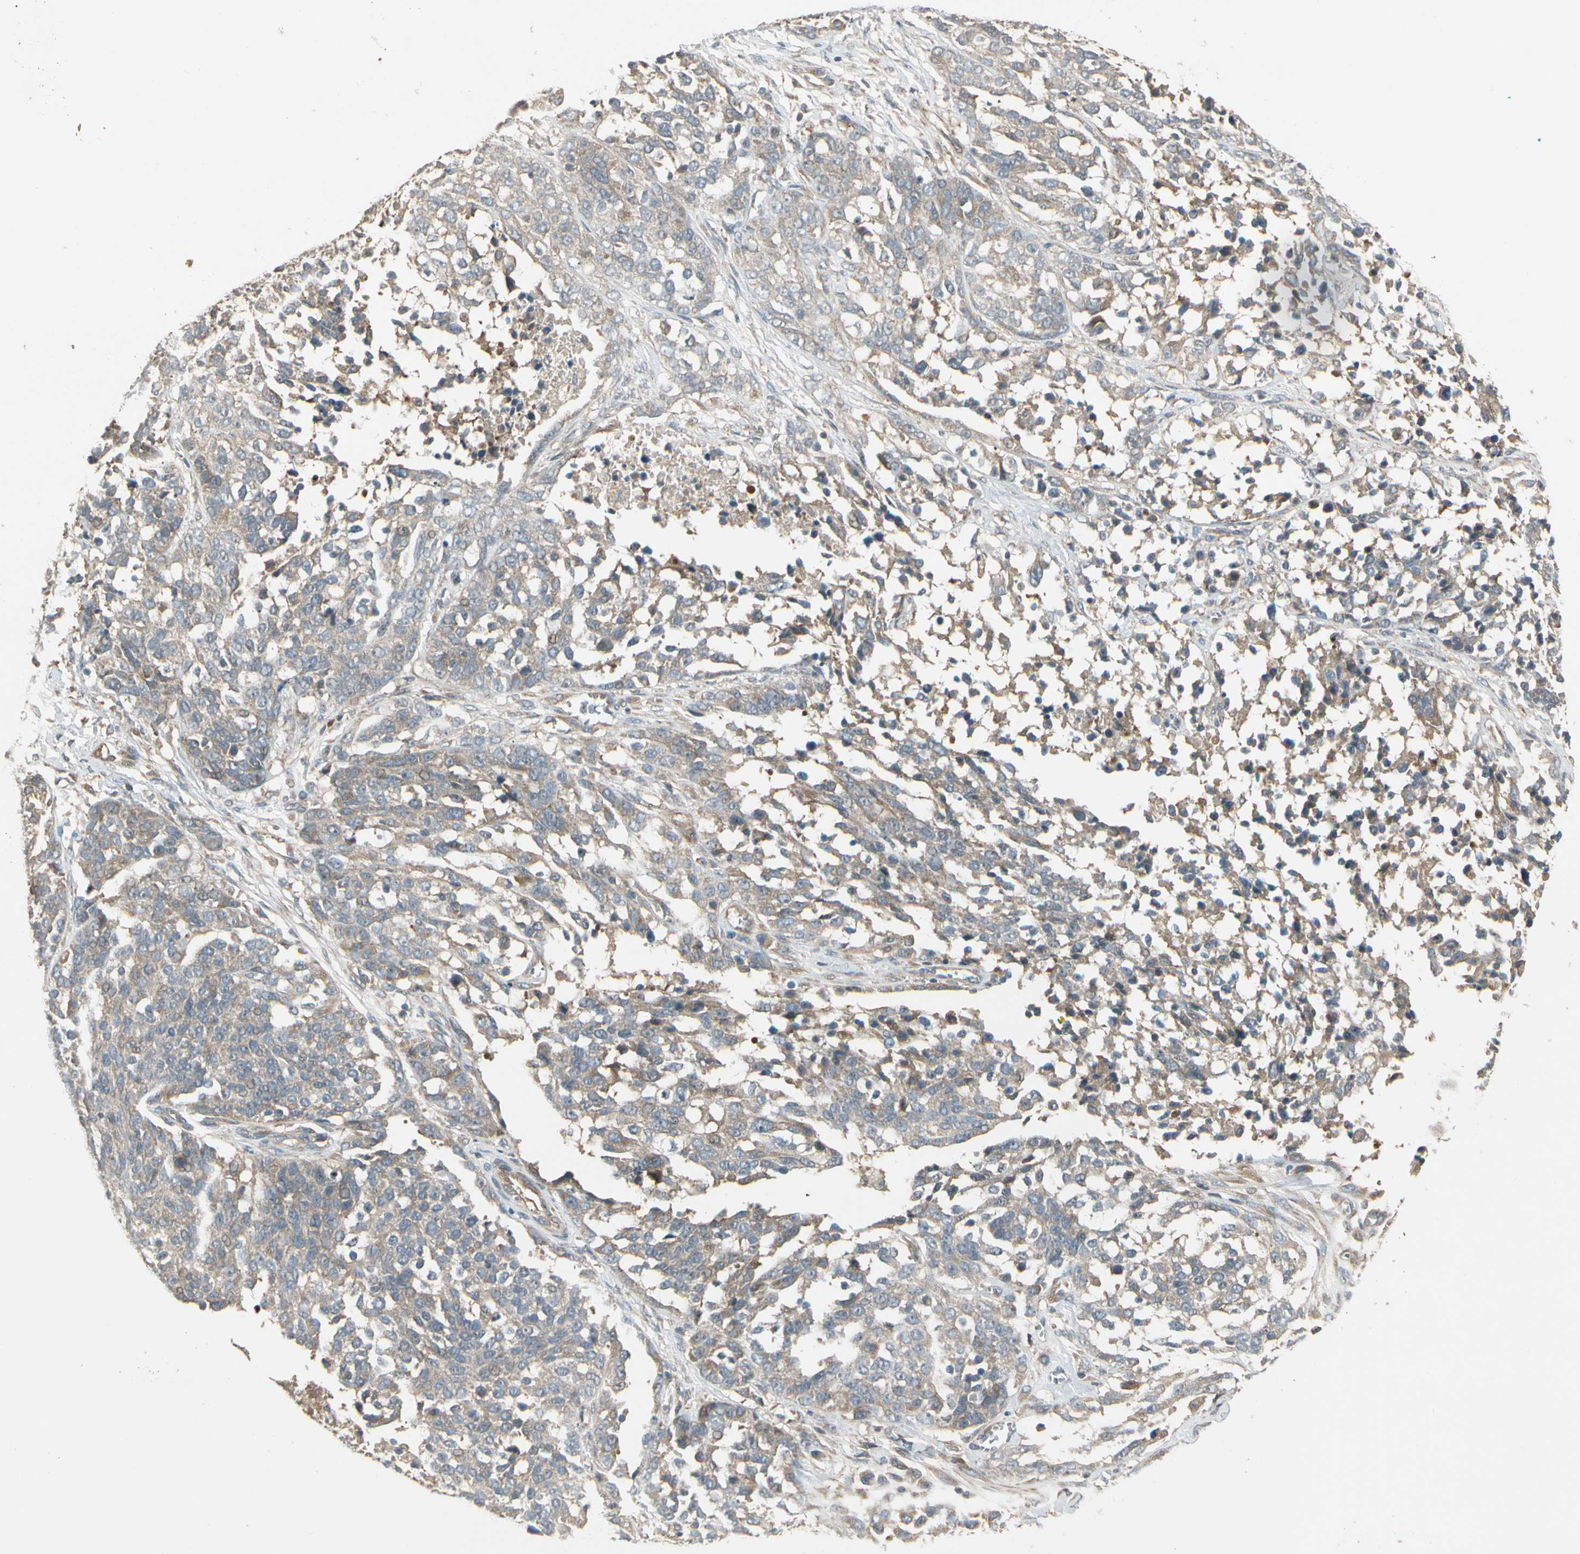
{"staining": {"intensity": "weak", "quantity": "25%-75%", "location": "cytoplasmic/membranous"}, "tissue": "ovarian cancer", "cell_type": "Tumor cells", "image_type": "cancer", "snomed": [{"axis": "morphology", "description": "Cystadenocarcinoma, serous, NOS"}, {"axis": "topography", "description": "Ovary"}], "caption": "A high-resolution micrograph shows IHC staining of ovarian cancer, which shows weak cytoplasmic/membranous positivity in approximately 25%-75% of tumor cells.", "gene": "ACVR1", "patient": {"sex": "female", "age": 44}}